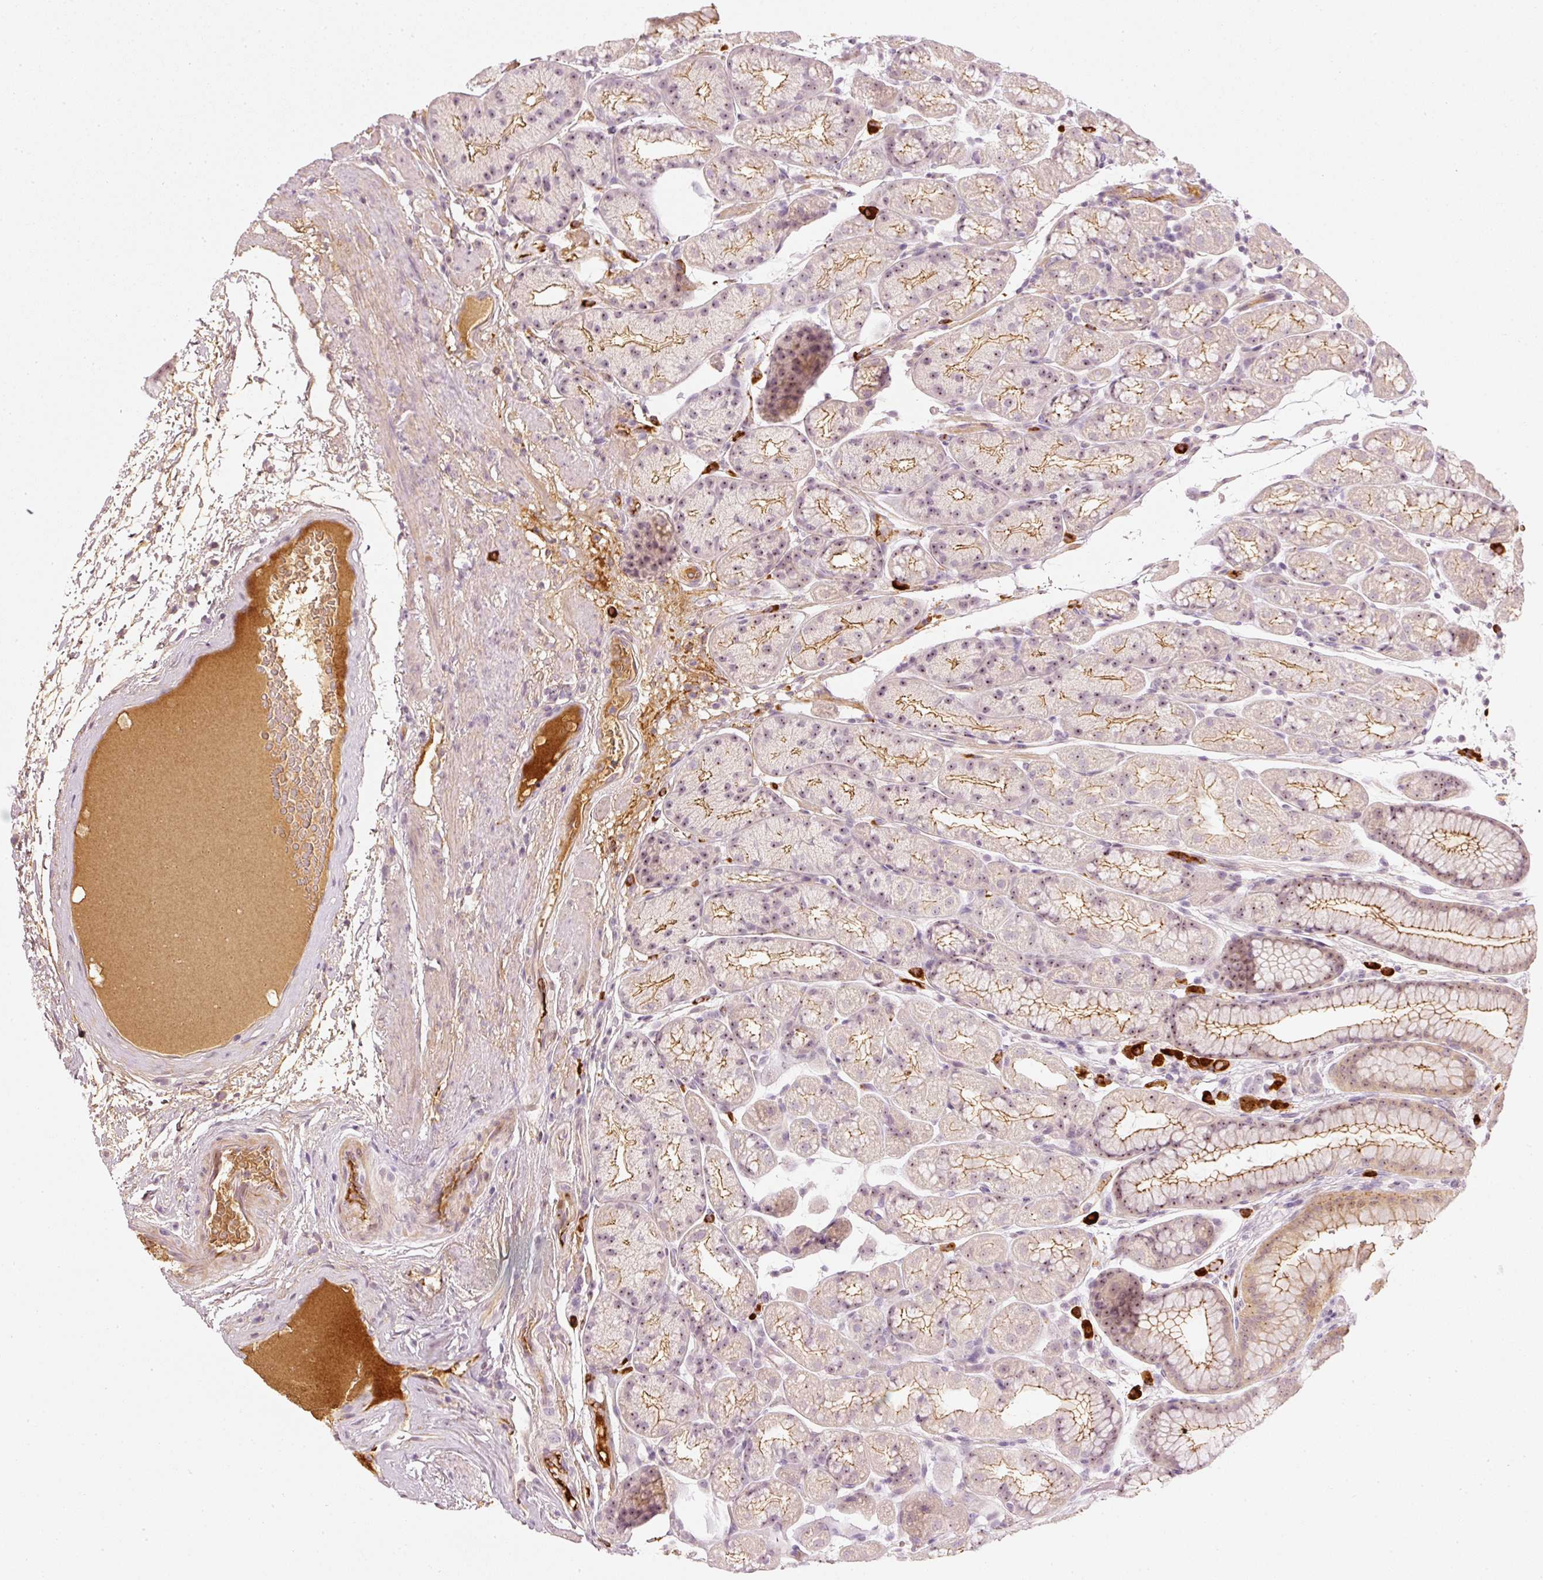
{"staining": {"intensity": "moderate", "quantity": "25%-75%", "location": "cytoplasmic/membranous,nuclear"}, "tissue": "stomach", "cell_type": "Glandular cells", "image_type": "normal", "snomed": [{"axis": "morphology", "description": "Normal tissue, NOS"}, {"axis": "topography", "description": "Stomach, lower"}], "caption": "DAB immunohistochemical staining of normal stomach displays moderate cytoplasmic/membranous,nuclear protein staining in approximately 25%-75% of glandular cells.", "gene": "VCAM1", "patient": {"sex": "male", "age": 67}}